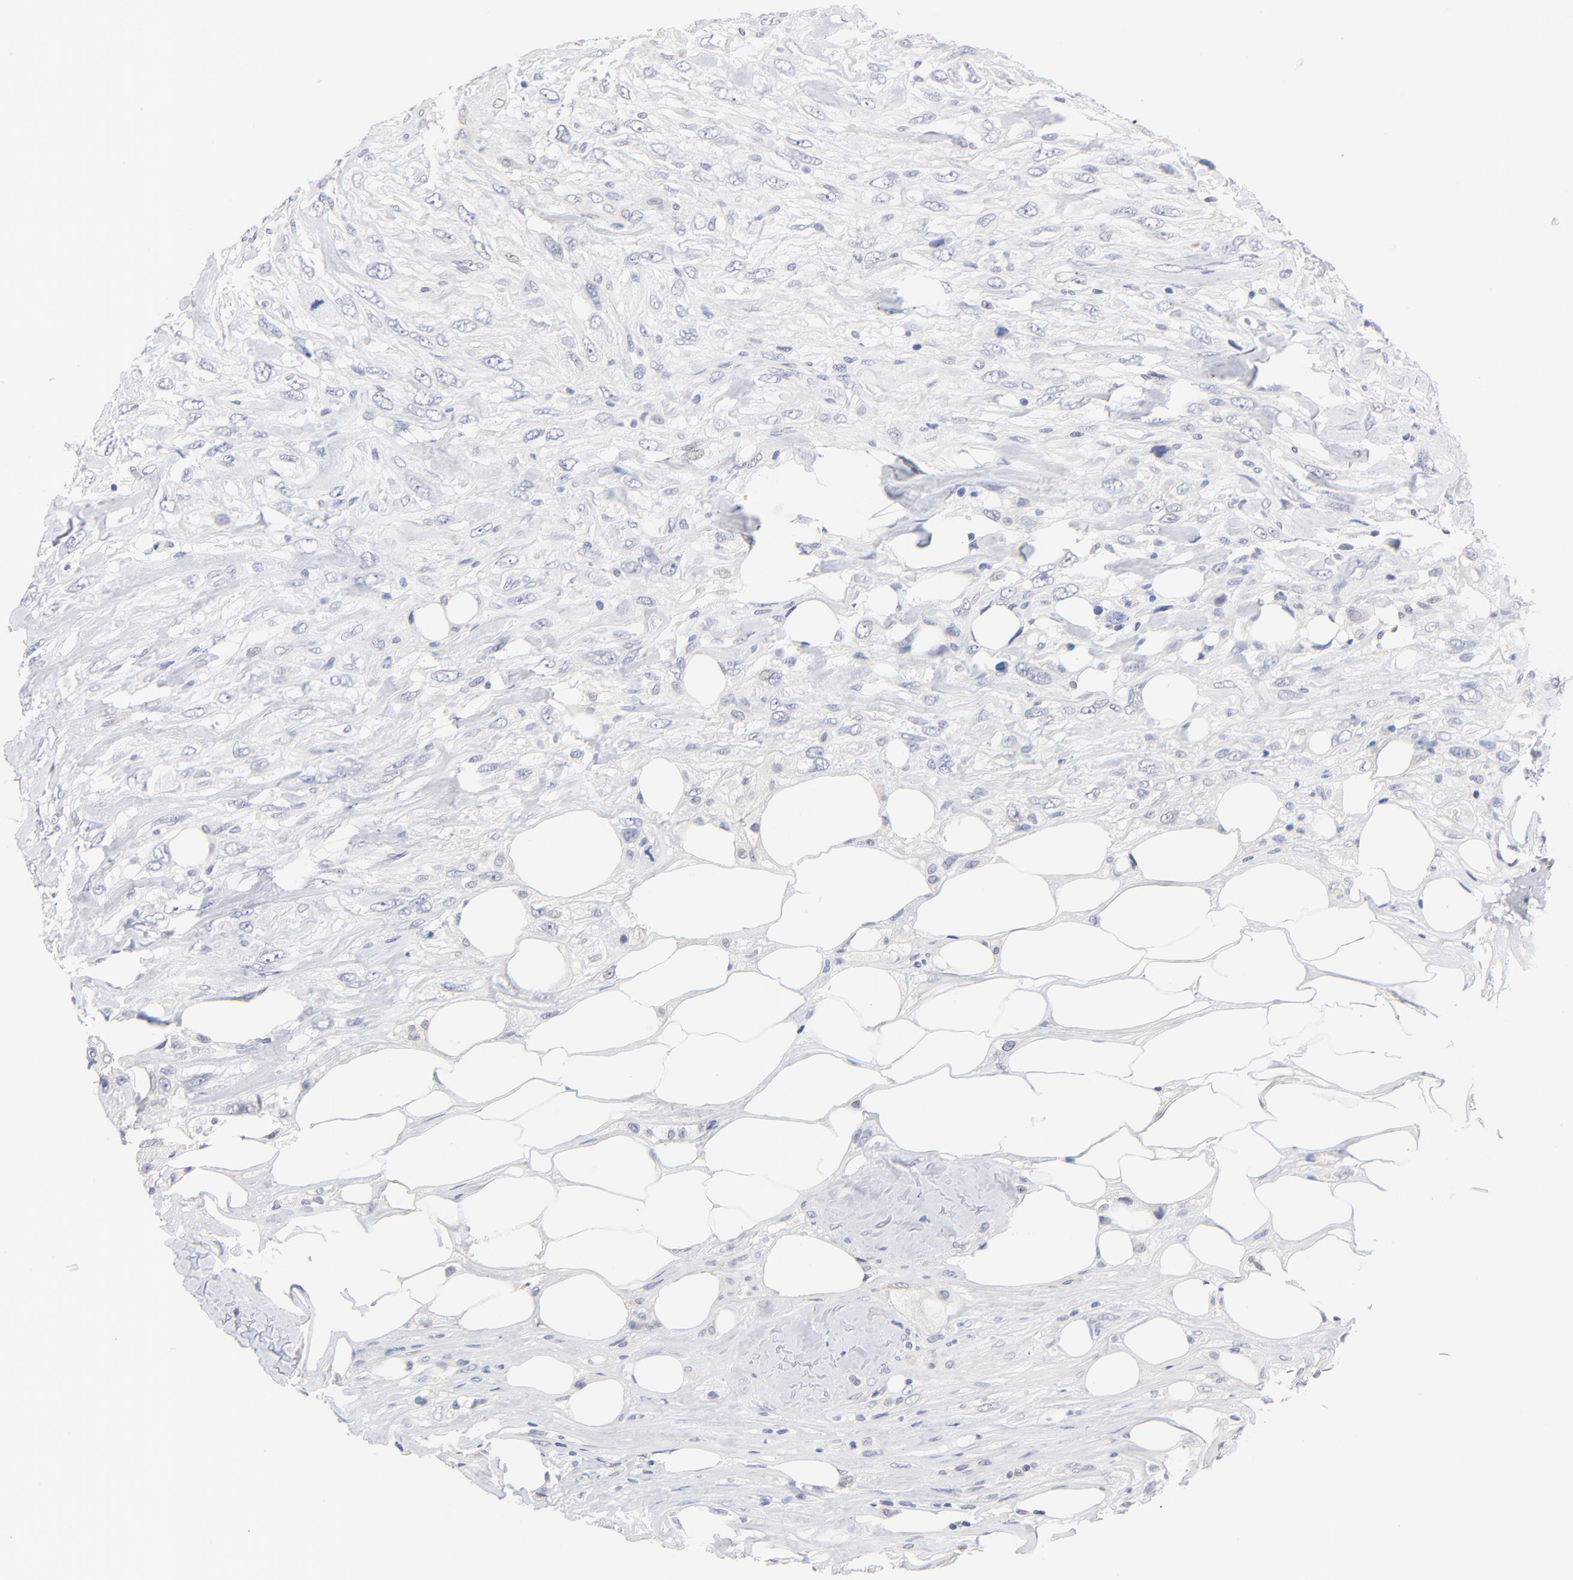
{"staining": {"intensity": "negative", "quantity": "none", "location": "none"}, "tissue": "breast cancer", "cell_type": "Tumor cells", "image_type": "cancer", "snomed": [{"axis": "morphology", "description": "Neoplasm, malignant, NOS"}, {"axis": "topography", "description": "Breast"}], "caption": "High magnification brightfield microscopy of breast cancer (neoplasm (malignant)) stained with DAB (3,3'-diaminobenzidine) (brown) and counterstained with hematoxylin (blue): tumor cells show no significant staining. The staining is performed using DAB brown chromogen with nuclei counter-stained in using hematoxylin.", "gene": "TWNK", "patient": {"sex": "female", "age": 50}}